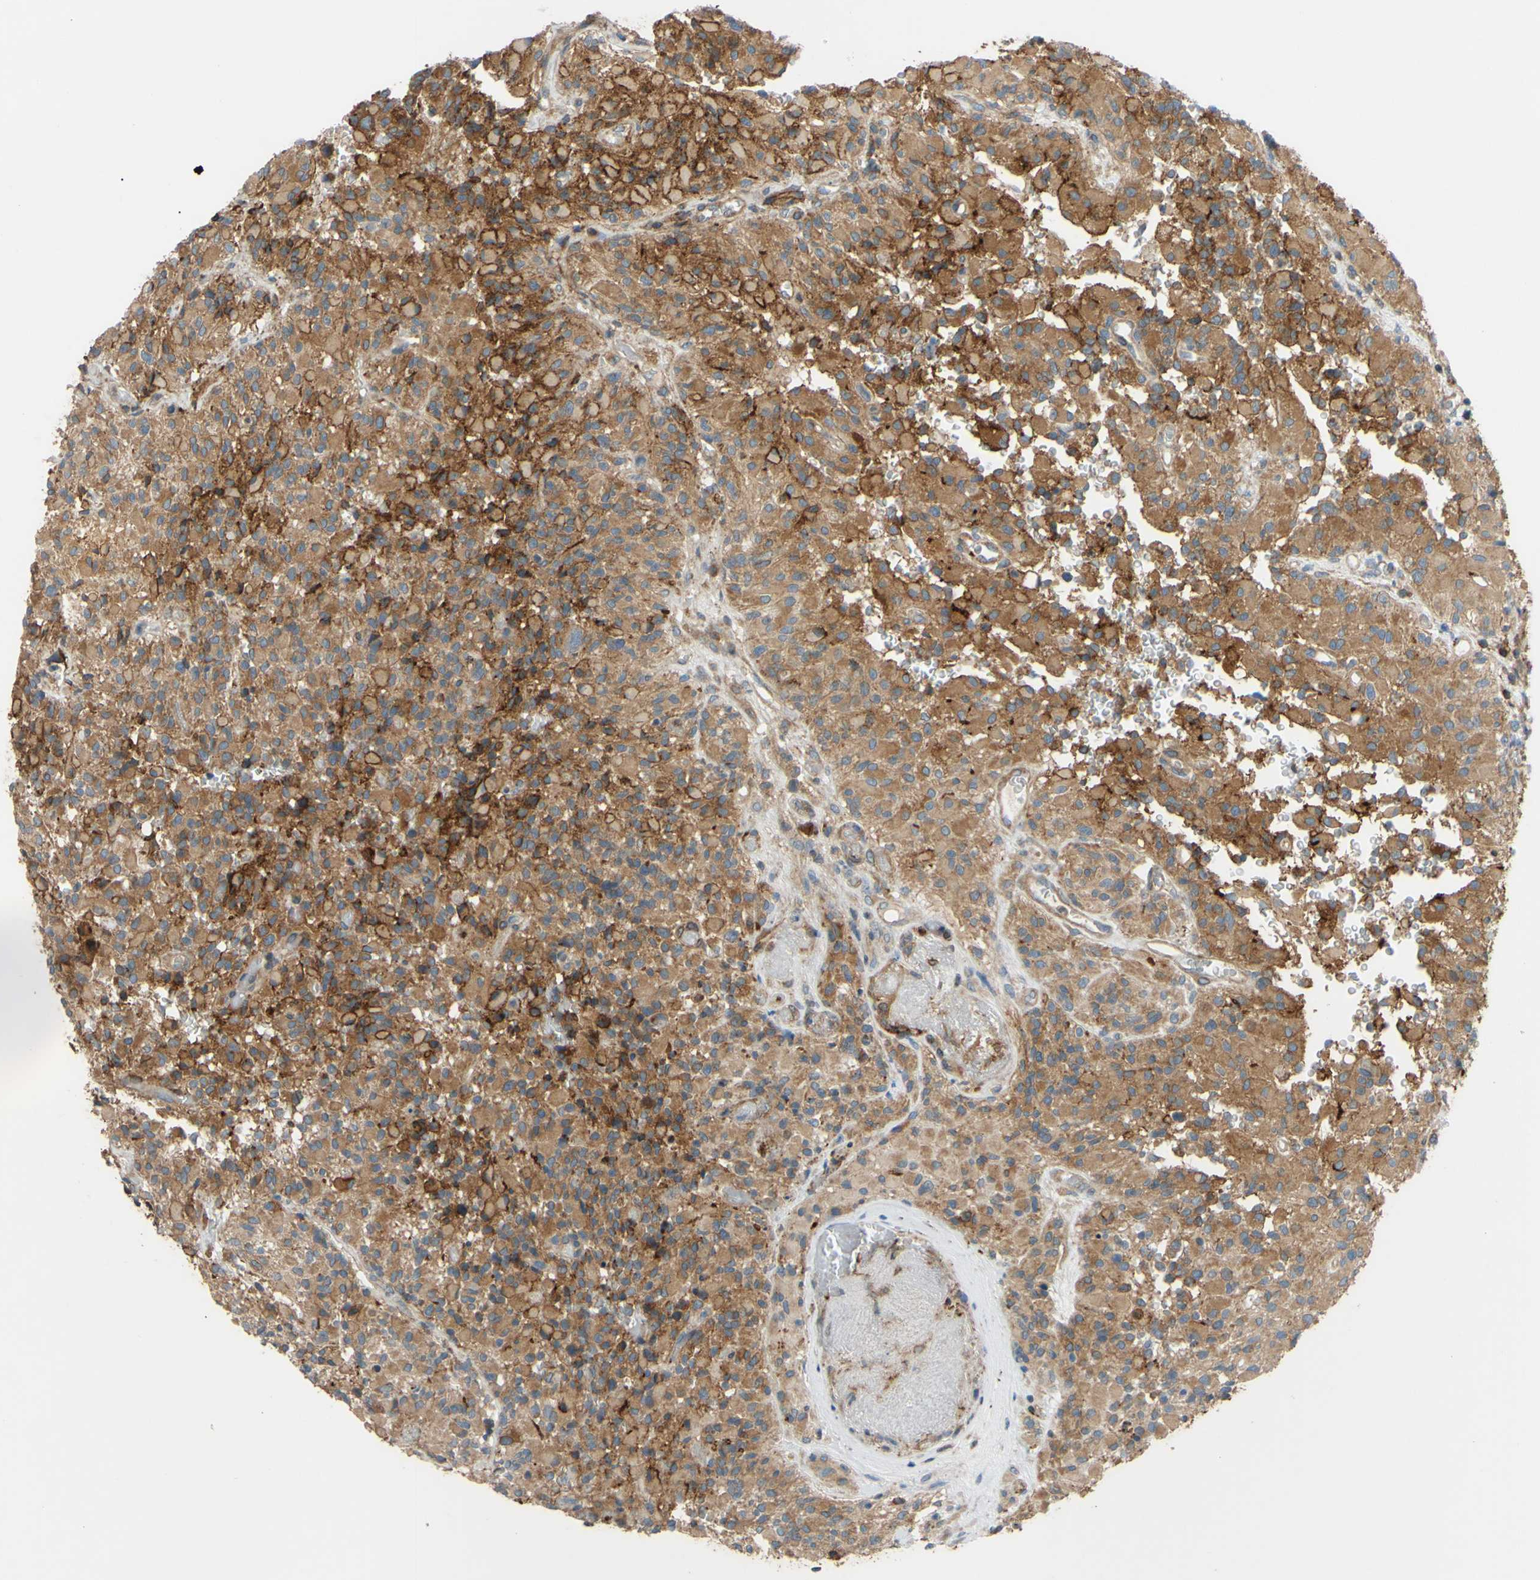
{"staining": {"intensity": "moderate", "quantity": "25%-75%", "location": "cytoplasmic/membranous"}, "tissue": "glioma", "cell_type": "Tumor cells", "image_type": "cancer", "snomed": [{"axis": "morphology", "description": "Glioma, malignant, High grade"}, {"axis": "topography", "description": "Brain"}], "caption": "Immunohistochemistry (IHC) of malignant high-grade glioma demonstrates medium levels of moderate cytoplasmic/membranous positivity in about 25%-75% of tumor cells. The protein is stained brown, and the nuclei are stained in blue (DAB IHC with brightfield microscopy, high magnification).", "gene": "POR", "patient": {"sex": "male", "age": 71}}